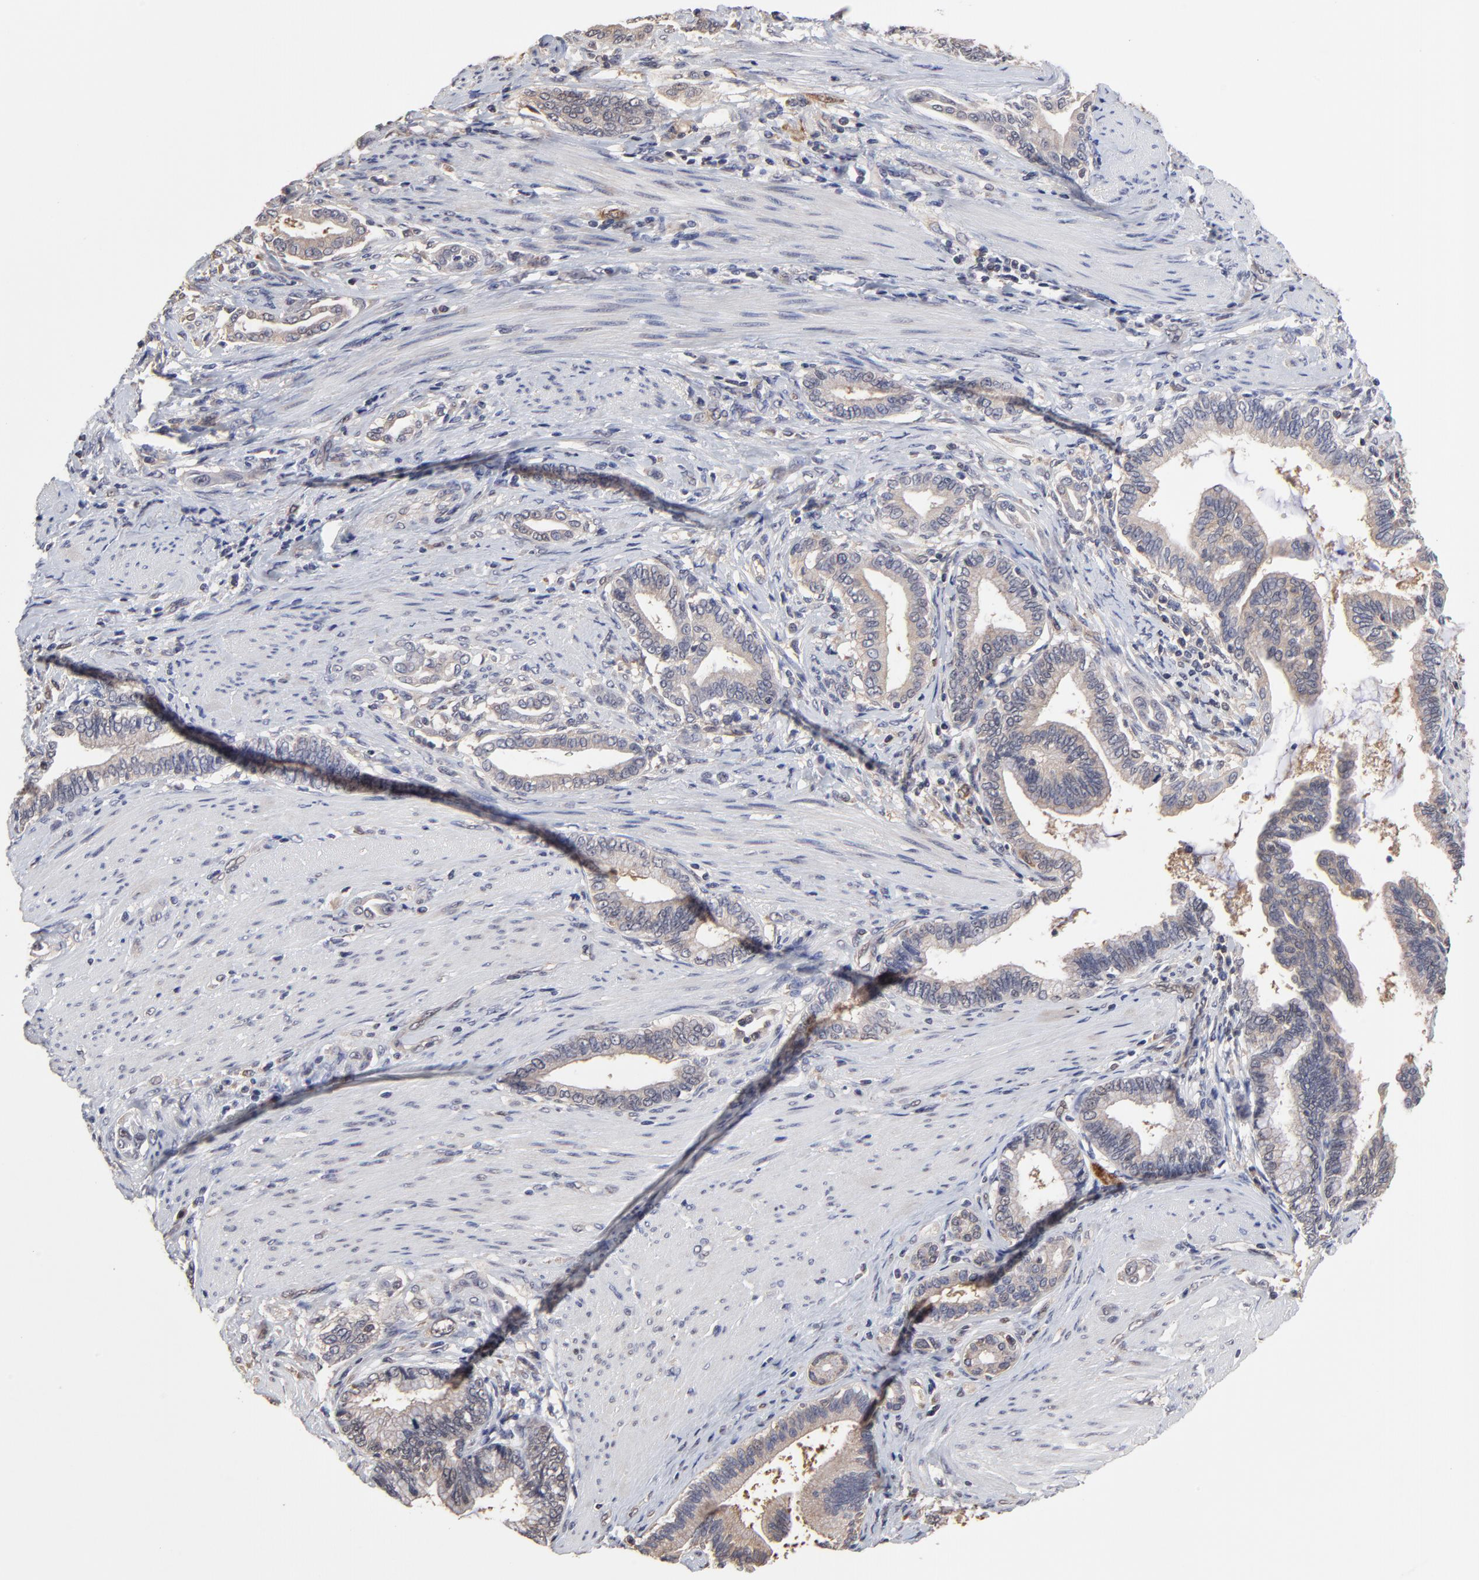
{"staining": {"intensity": "weak", "quantity": ">75%", "location": "cytoplasmic/membranous"}, "tissue": "pancreatic cancer", "cell_type": "Tumor cells", "image_type": "cancer", "snomed": [{"axis": "morphology", "description": "Adenocarcinoma, NOS"}, {"axis": "topography", "description": "Pancreas"}], "caption": "Pancreatic adenocarcinoma stained for a protein displays weak cytoplasmic/membranous positivity in tumor cells.", "gene": "CCT2", "patient": {"sex": "female", "age": 64}}